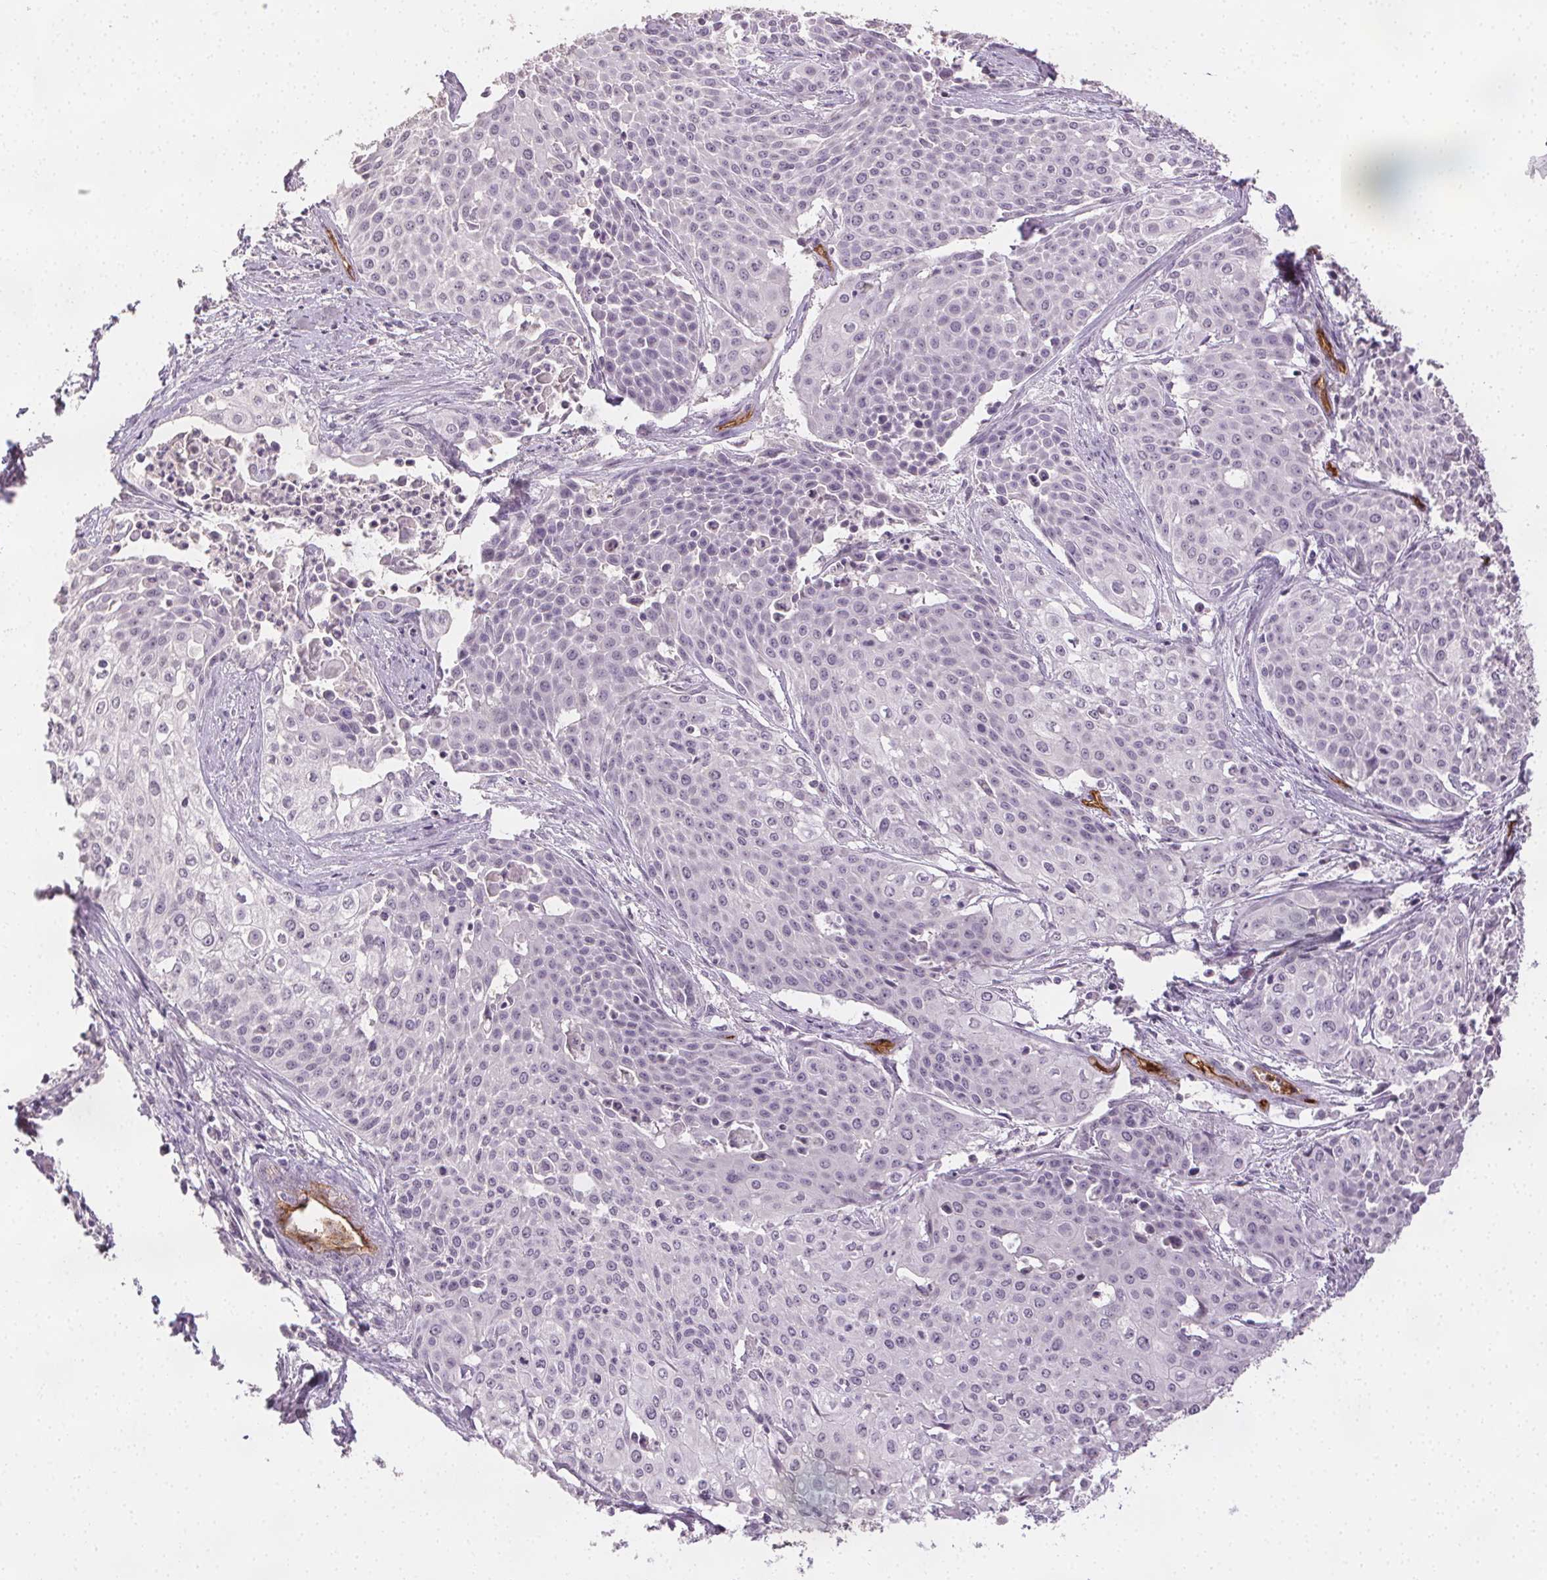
{"staining": {"intensity": "negative", "quantity": "none", "location": "none"}, "tissue": "cervical cancer", "cell_type": "Tumor cells", "image_type": "cancer", "snomed": [{"axis": "morphology", "description": "Squamous cell carcinoma, NOS"}, {"axis": "topography", "description": "Cervix"}], "caption": "Immunohistochemistry (IHC) of human cervical squamous cell carcinoma shows no positivity in tumor cells.", "gene": "PODXL", "patient": {"sex": "female", "age": 39}}